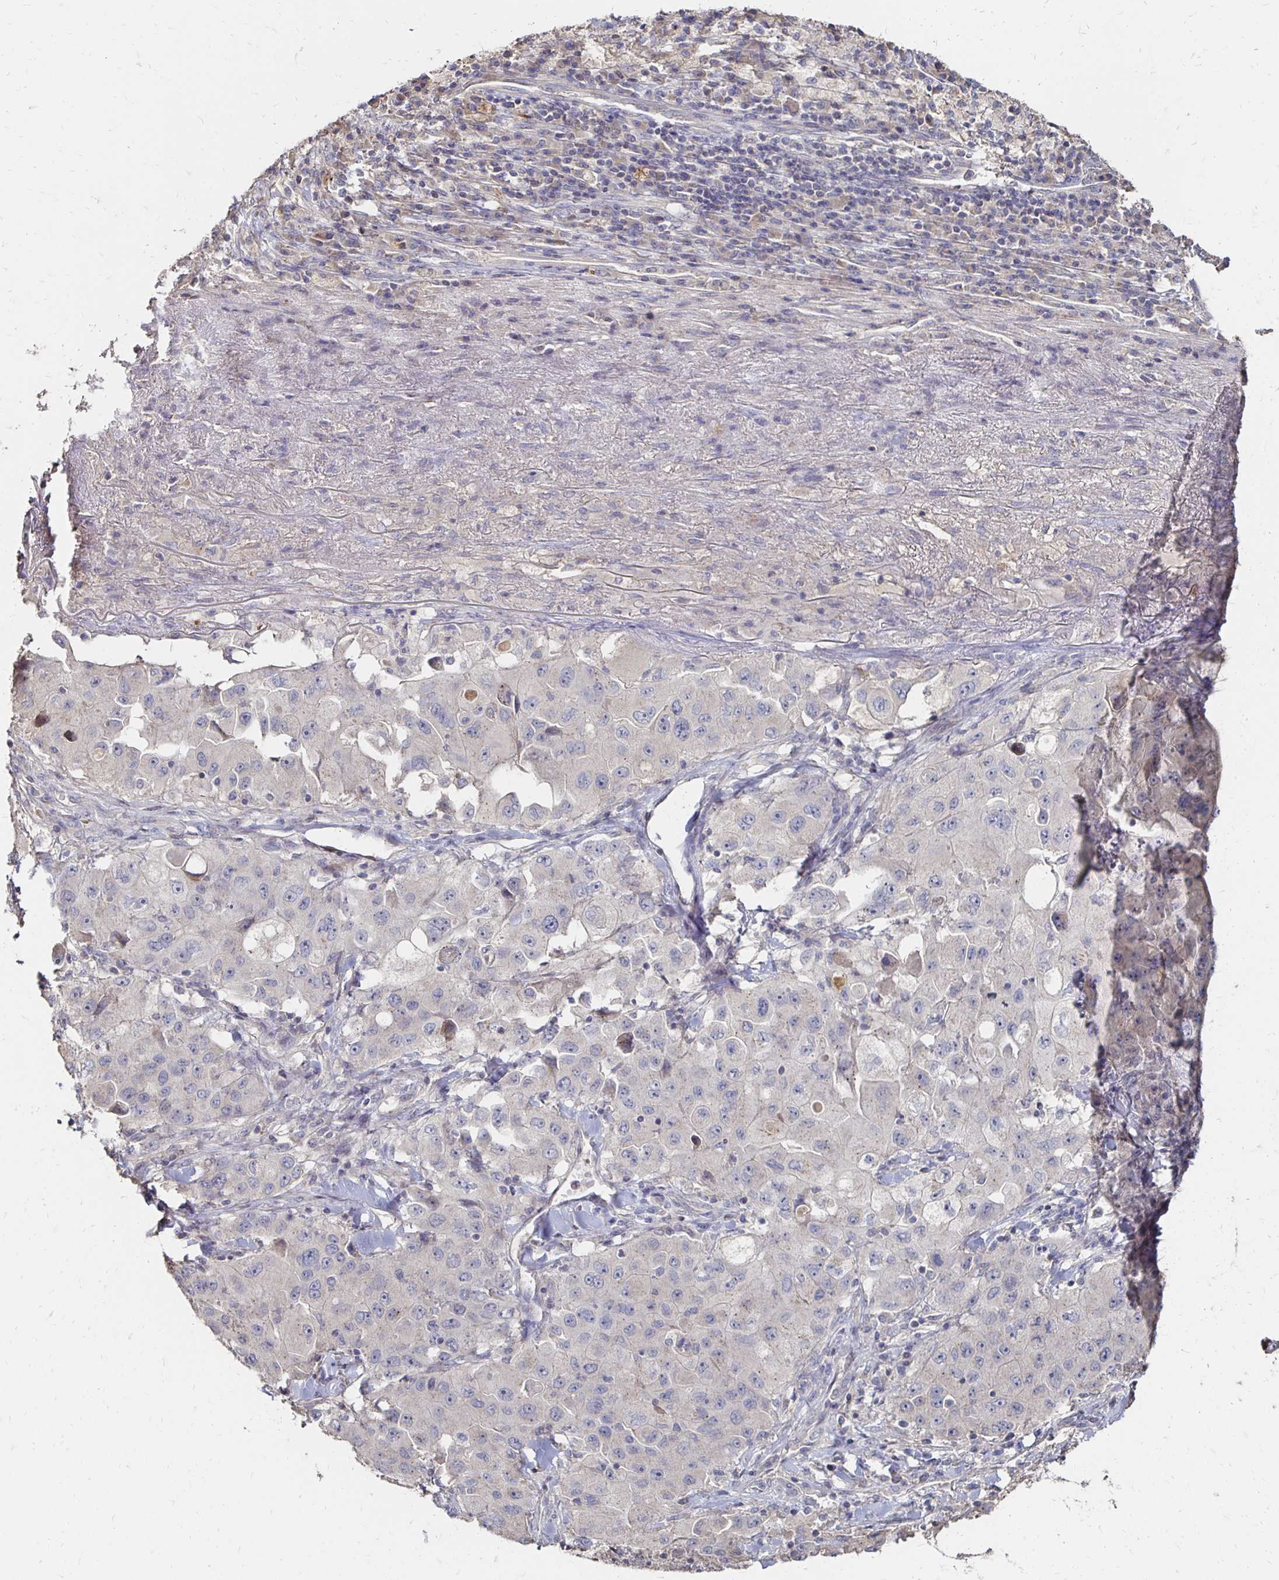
{"staining": {"intensity": "negative", "quantity": "none", "location": "none"}, "tissue": "lung cancer", "cell_type": "Tumor cells", "image_type": "cancer", "snomed": [{"axis": "morphology", "description": "Squamous cell carcinoma, NOS"}, {"axis": "topography", "description": "Lung"}], "caption": "This photomicrograph is of lung cancer stained with IHC to label a protein in brown with the nuclei are counter-stained blue. There is no staining in tumor cells.", "gene": "ZNF727", "patient": {"sex": "male", "age": 63}}